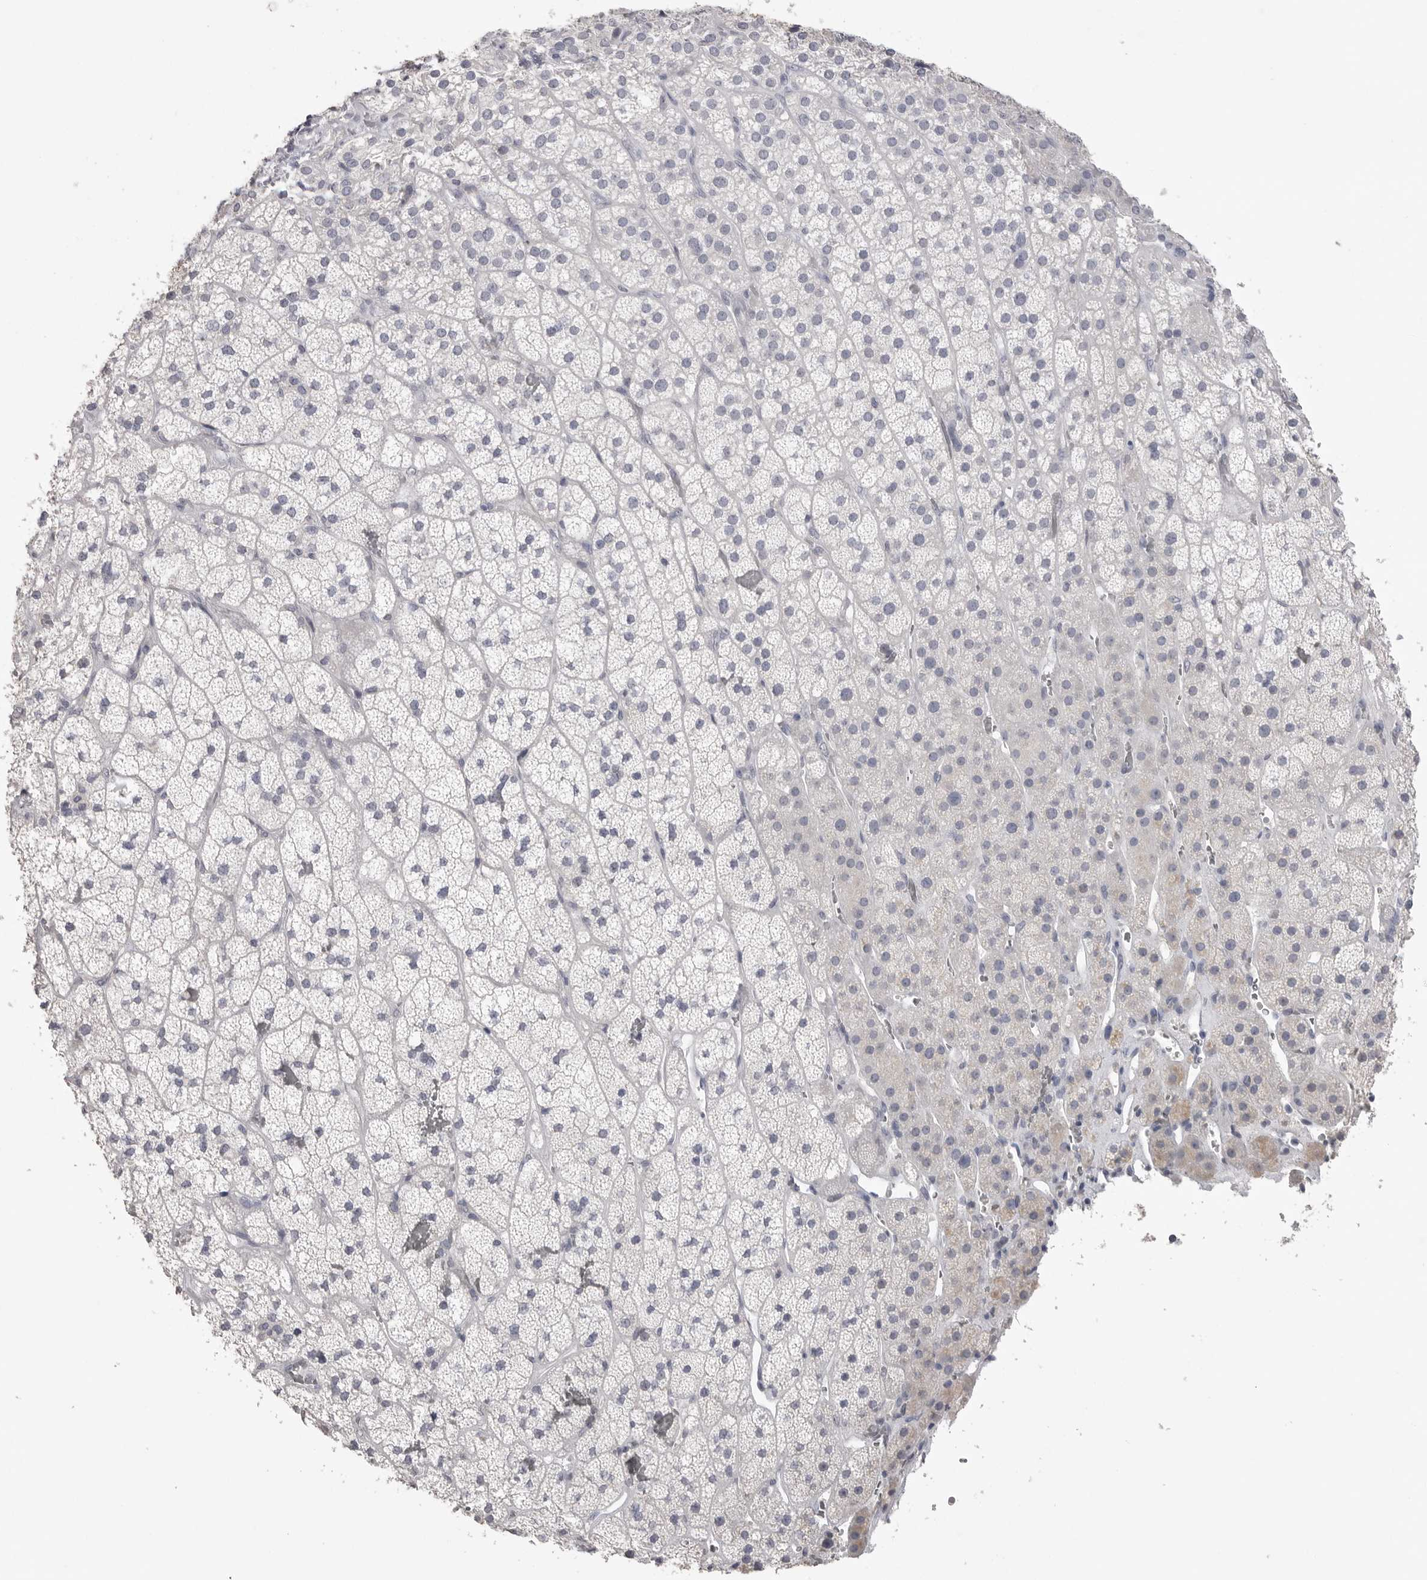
{"staining": {"intensity": "negative", "quantity": "none", "location": "none"}, "tissue": "adrenal gland", "cell_type": "Glandular cells", "image_type": "normal", "snomed": [{"axis": "morphology", "description": "Normal tissue, NOS"}, {"axis": "topography", "description": "Adrenal gland"}], "caption": "Image shows no significant protein positivity in glandular cells of unremarkable adrenal gland.", "gene": "ICAM5", "patient": {"sex": "male", "age": 57}}